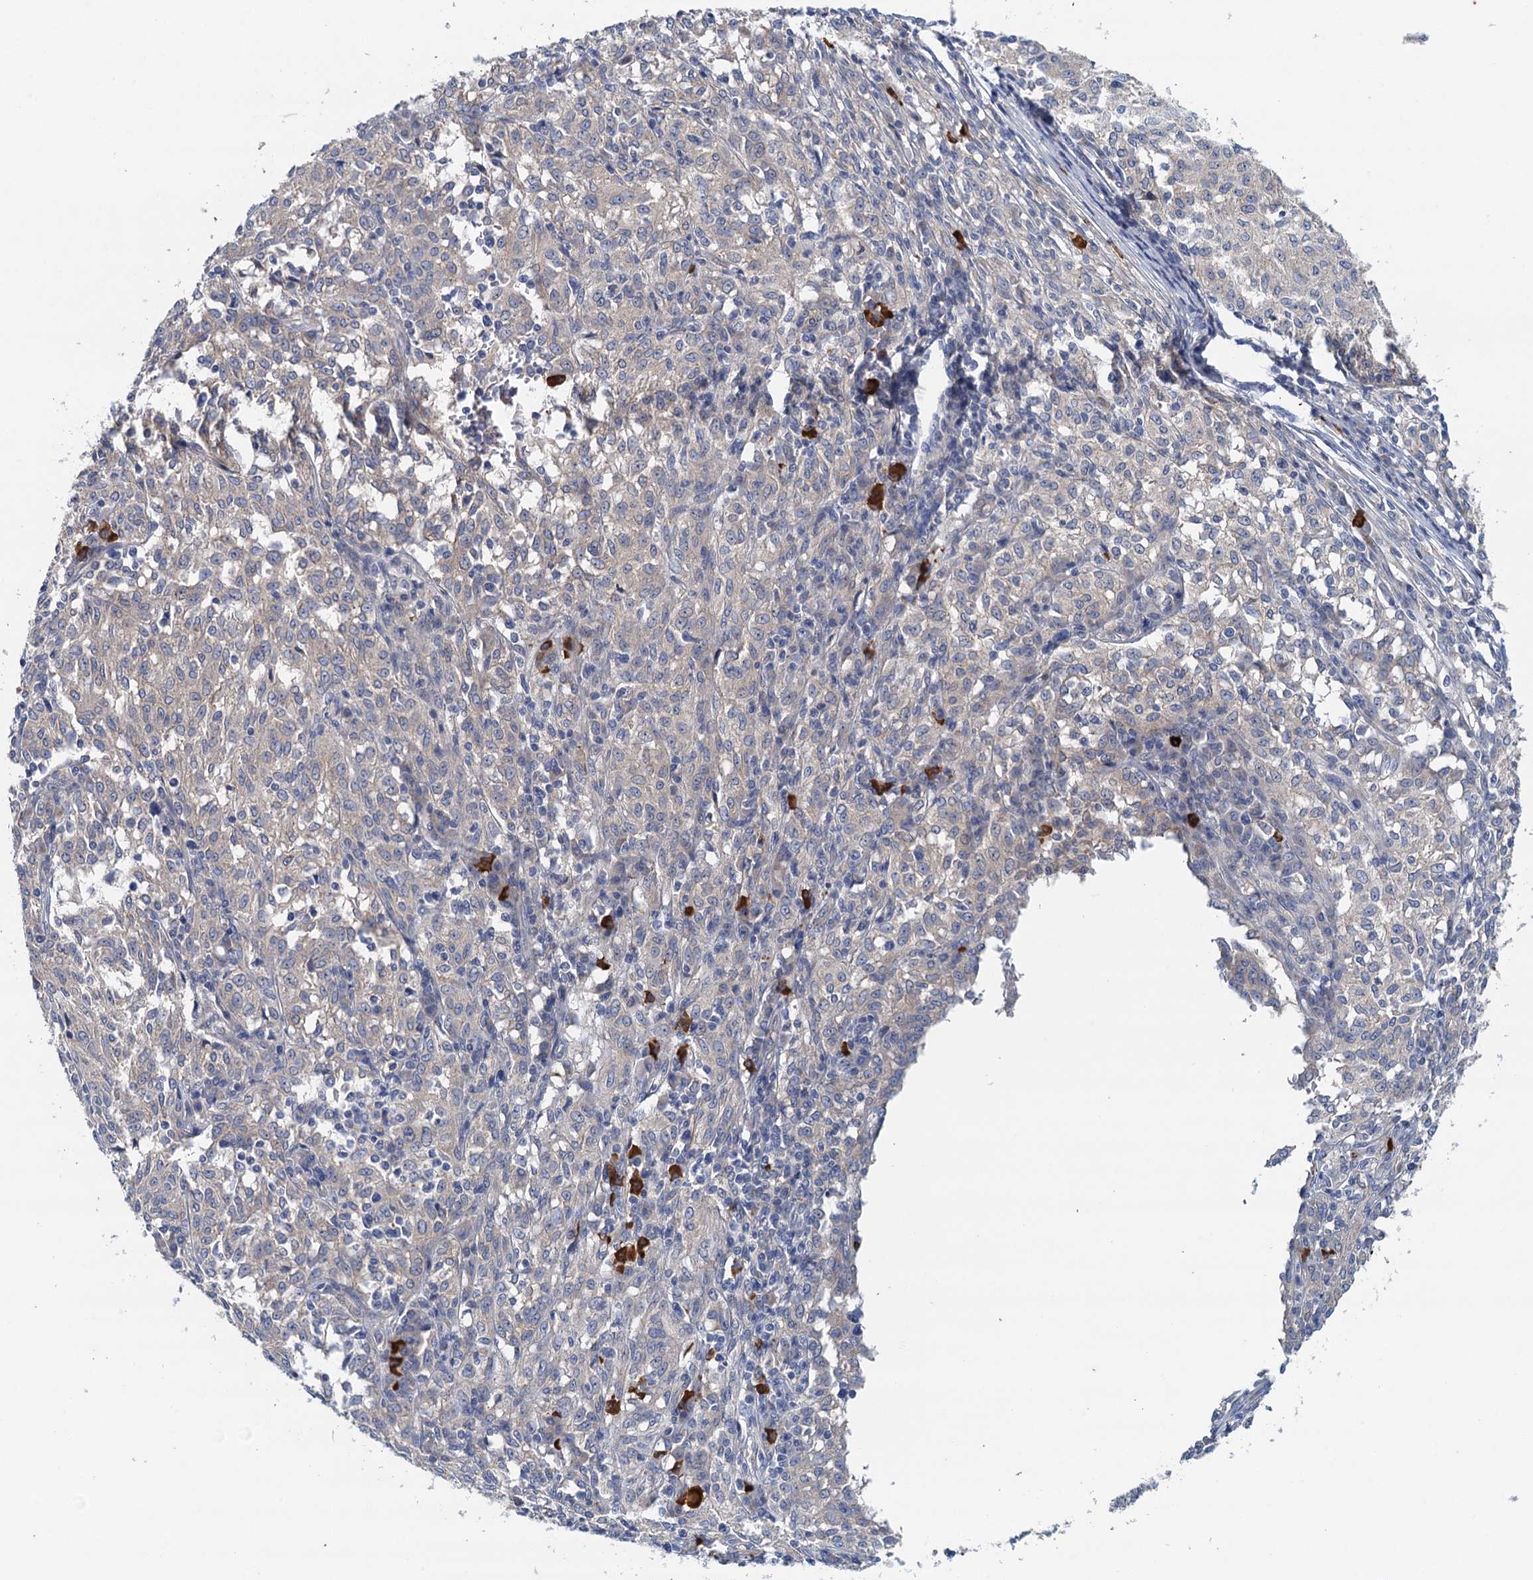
{"staining": {"intensity": "weak", "quantity": "<25%", "location": "cytoplasmic/membranous"}, "tissue": "melanoma", "cell_type": "Tumor cells", "image_type": "cancer", "snomed": [{"axis": "morphology", "description": "Malignant melanoma, NOS"}, {"axis": "topography", "description": "Skin"}], "caption": "Immunohistochemical staining of malignant melanoma exhibits no significant expression in tumor cells. The staining was performed using DAB (3,3'-diaminobenzidine) to visualize the protein expression in brown, while the nuclei were stained in blue with hematoxylin (Magnification: 20x).", "gene": "TPCN1", "patient": {"sex": "female", "age": 72}}